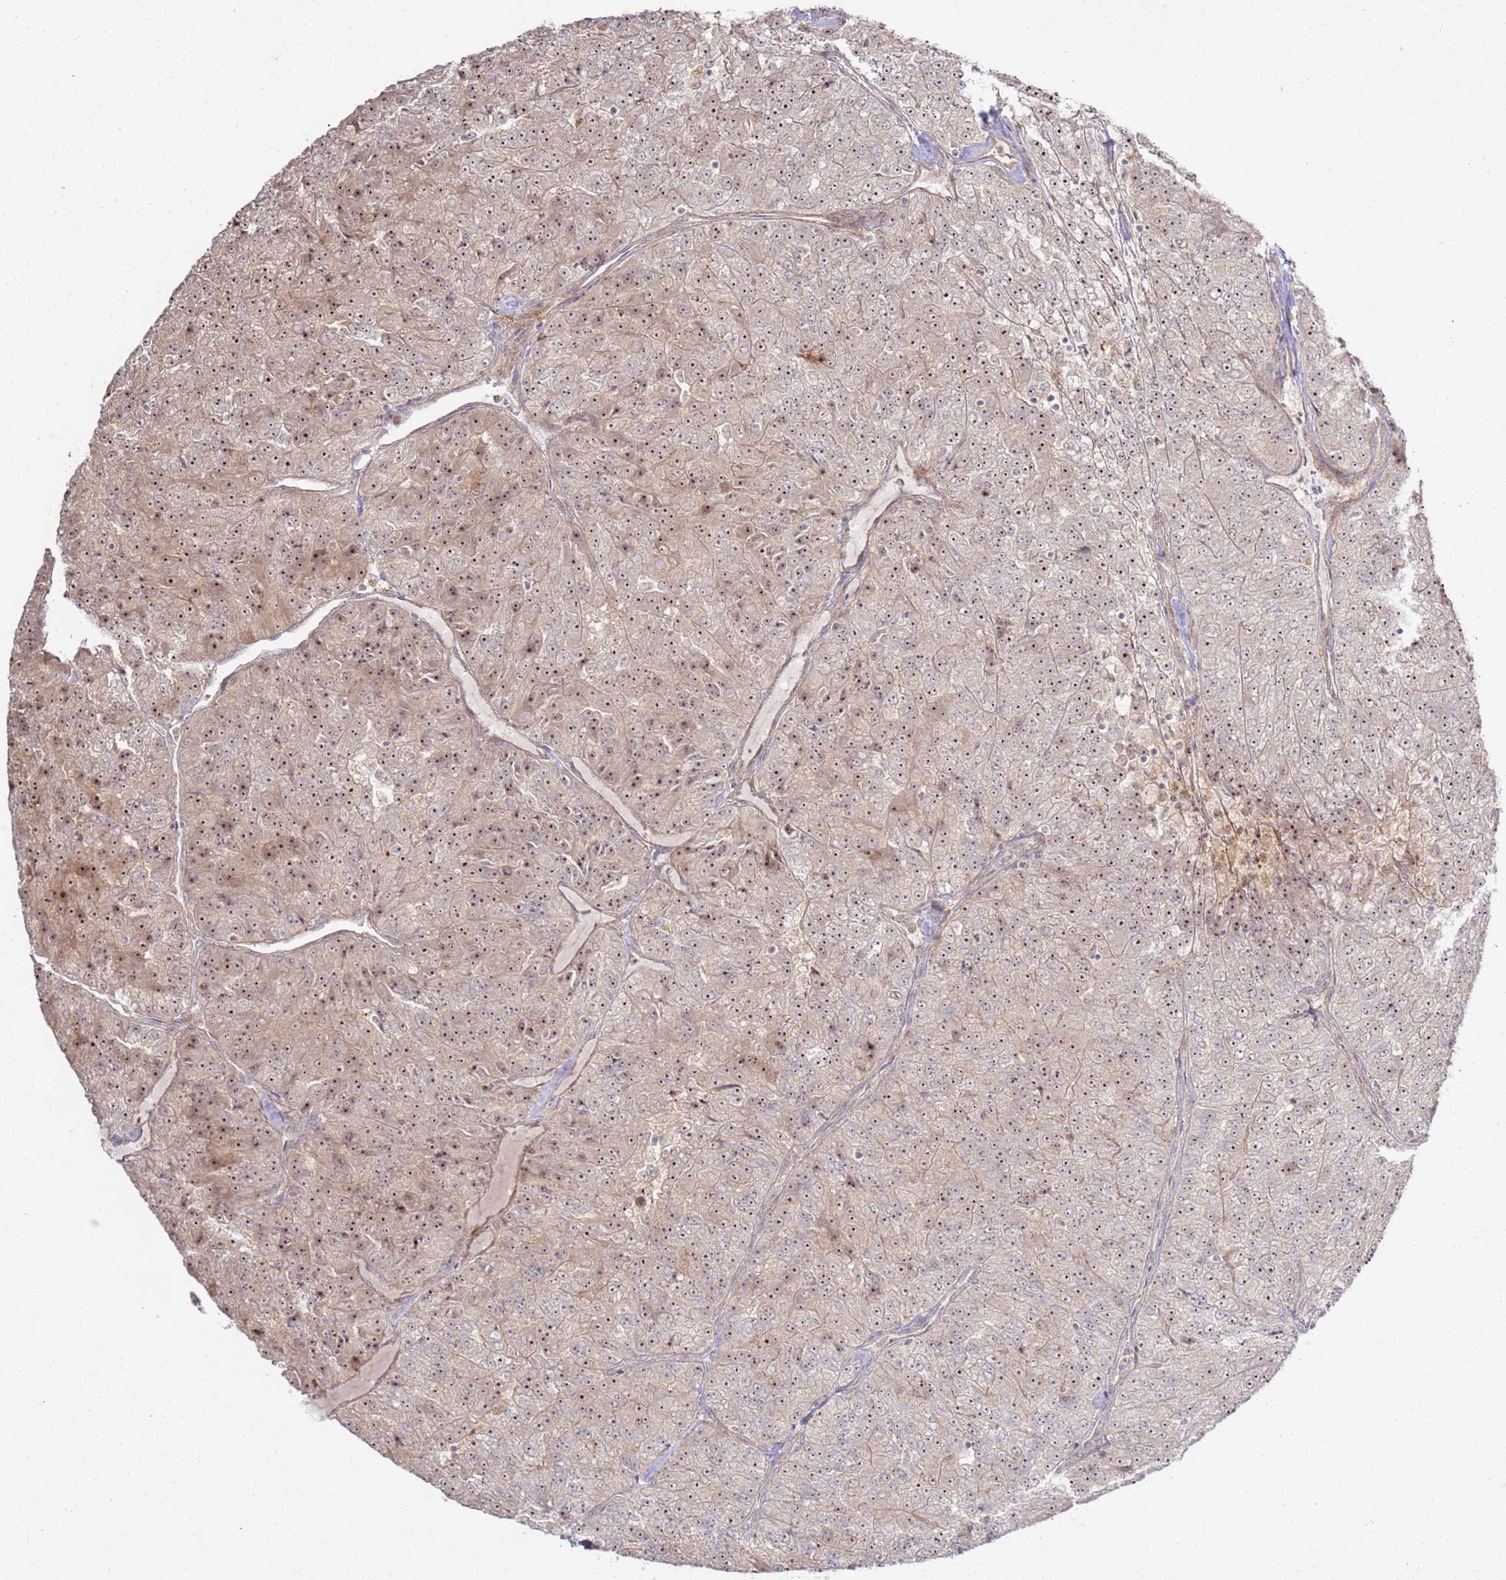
{"staining": {"intensity": "moderate", "quantity": ">75%", "location": "nuclear"}, "tissue": "renal cancer", "cell_type": "Tumor cells", "image_type": "cancer", "snomed": [{"axis": "morphology", "description": "Adenocarcinoma, NOS"}, {"axis": "topography", "description": "Kidney"}], "caption": "Renal adenocarcinoma stained with immunohistochemistry displays moderate nuclear positivity in approximately >75% of tumor cells.", "gene": "CNPY1", "patient": {"sex": "female", "age": 63}}